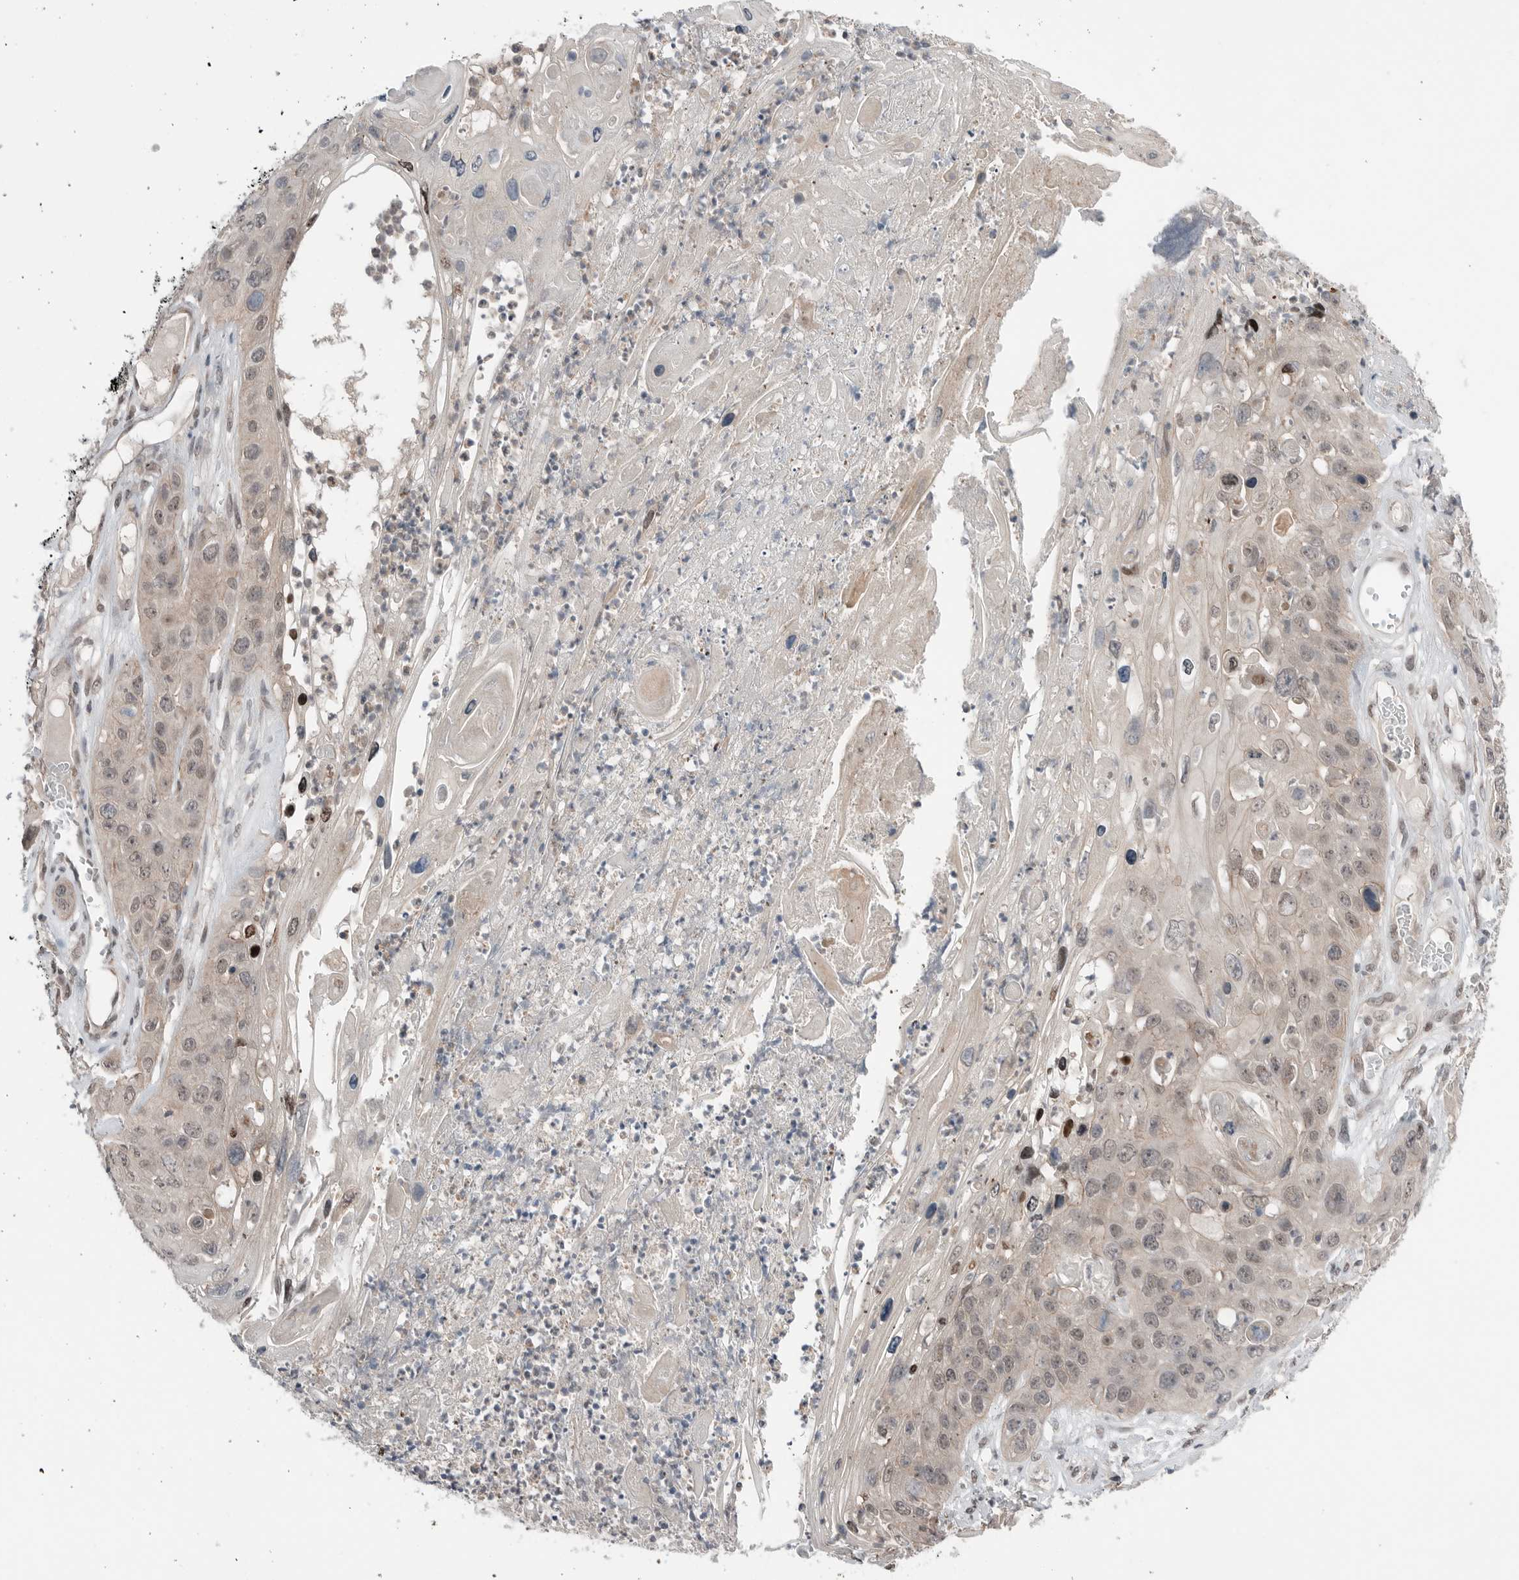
{"staining": {"intensity": "weak", "quantity": "25%-75%", "location": "nuclear"}, "tissue": "skin cancer", "cell_type": "Tumor cells", "image_type": "cancer", "snomed": [{"axis": "morphology", "description": "Squamous cell carcinoma, NOS"}, {"axis": "topography", "description": "Skin"}], "caption": "A histopathology image of human squamous cell carcinoma (skin) stained for a protein reveals weak nuclear brown staining in tumor cells.", "gene": "NTAQ1", "patient": {"sex": "male", "age": 55}}